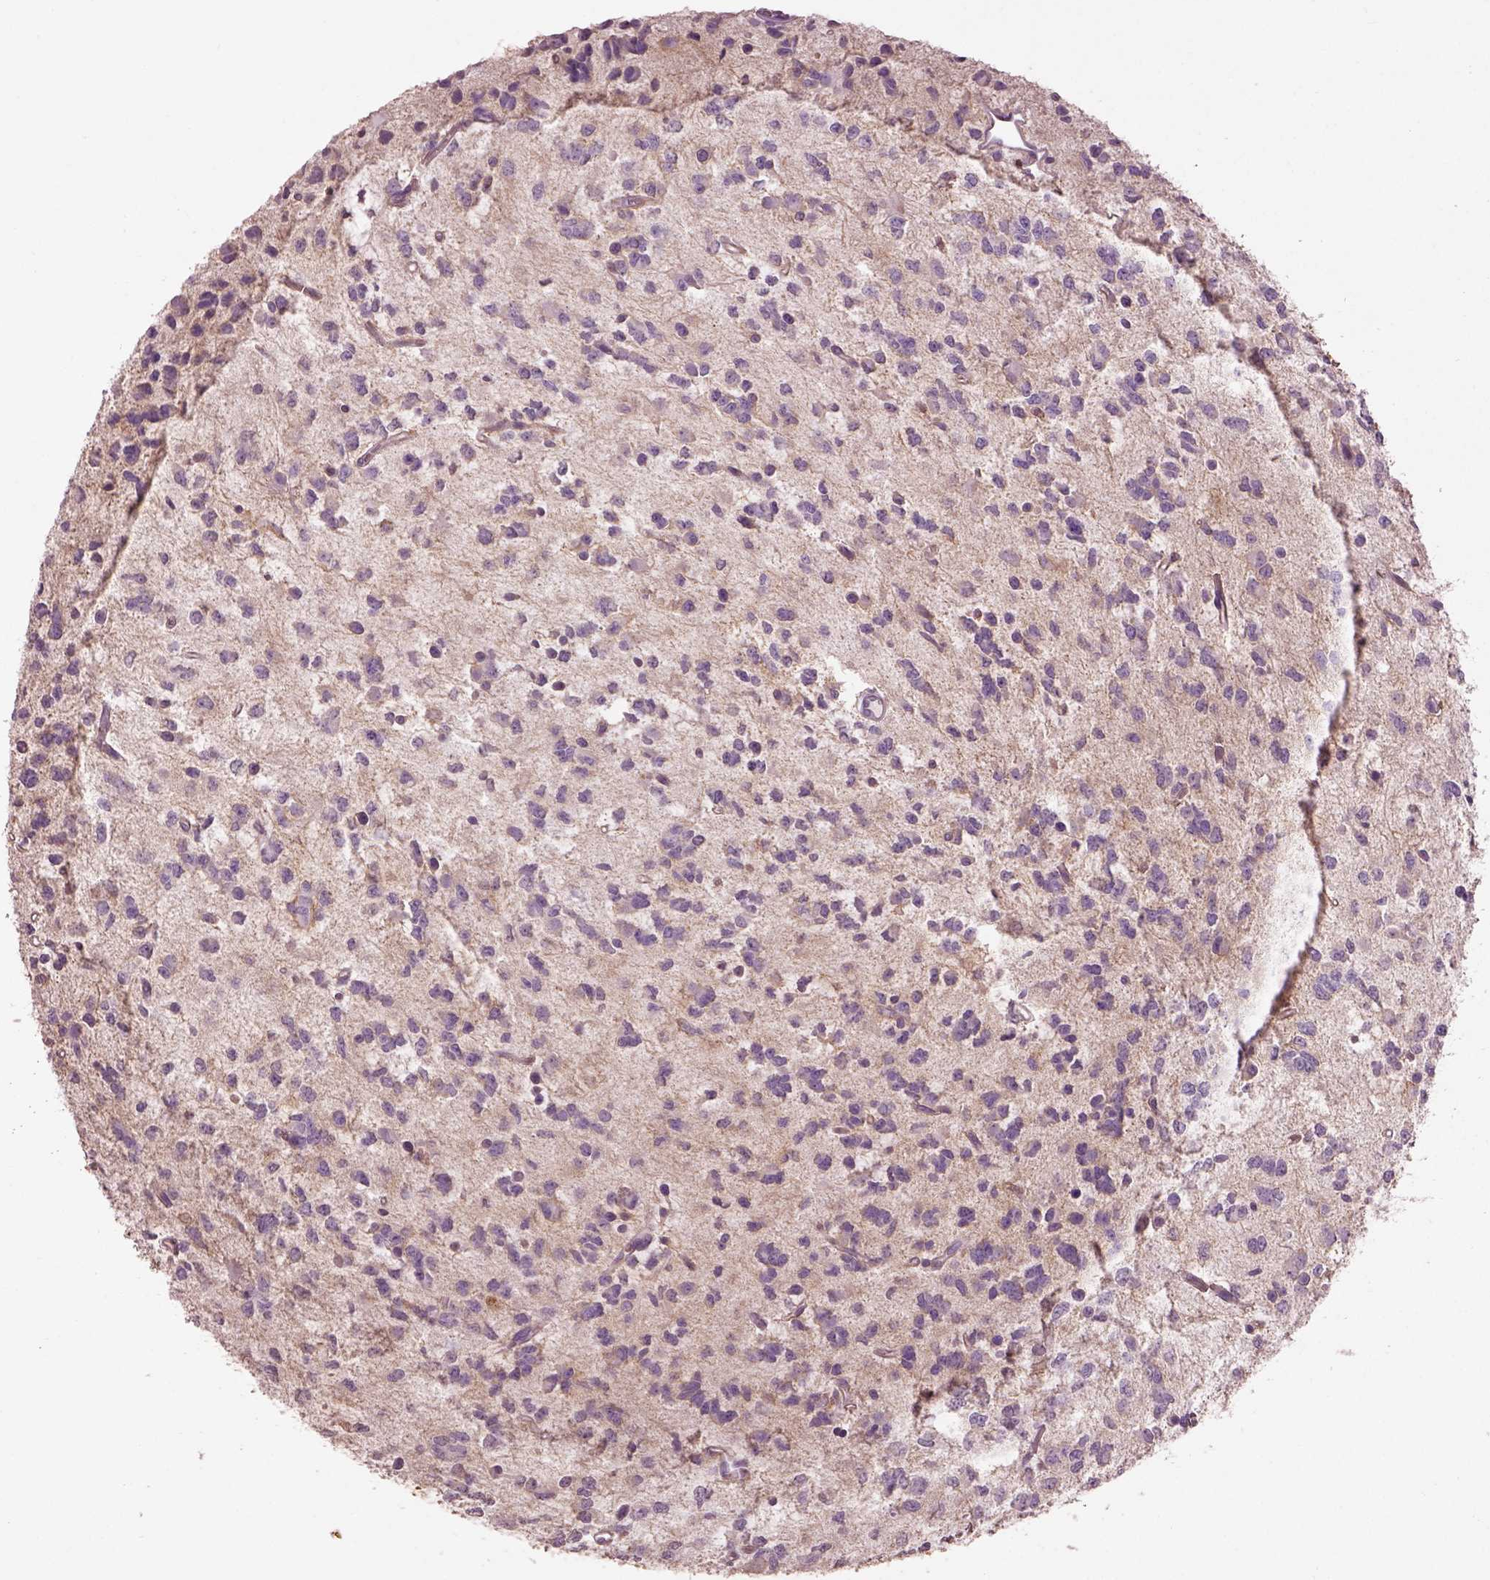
{"staining": {"intensity": "negative", "quantity": "none", "location": "none"}, "tissue": "glioma", "cell_type": "Tumor cells", "image_type": "cancer", "snomed": [{"axis": "morphology", "description": "Glioma, malignant, Low grade"}, {"axis": "topography", "description": "Brain"}], "caption": "This is an IHC photomicrograph of human glioma. There is no positivity in tumor cells.", "gene": "KCNIP3", "patient": {"sex": "female", "age": 45}}